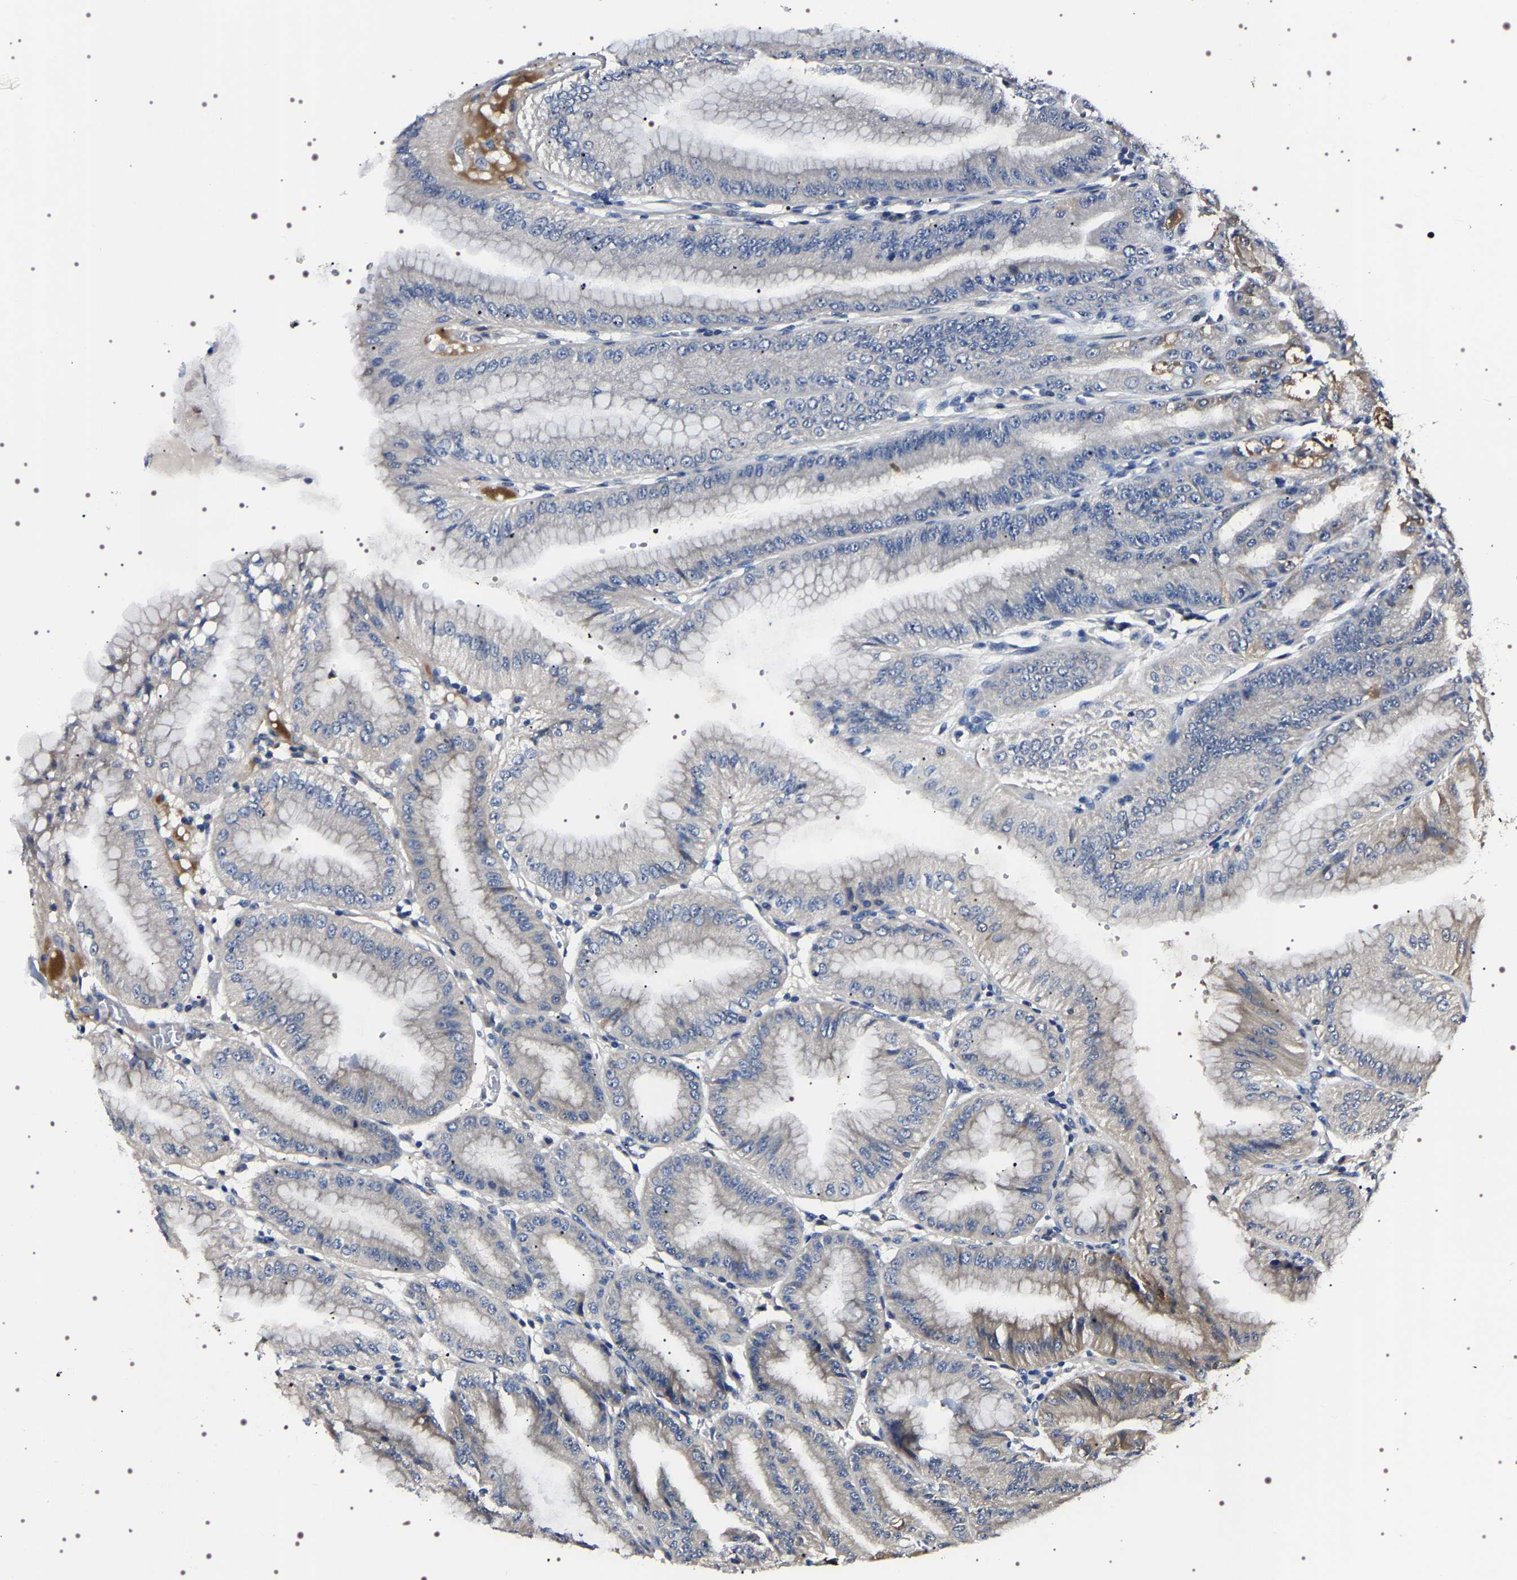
{"staining": {"intensity": "moderate", "quantity": "<25%", "location": "cytoplasmic/membranous"}, "tissue": "stomach", "cell_type": "Glandular cells", "image_type": "normal", "snomed": [{"axis": "morphology", "description": "Normal tissue, NOS"}, {"axis": "topography", "description": "Stomach, lower"}], "caption": "Stomach stained for a protein (brown) demonstrates moderate cytoplasmic/membranous positive staining in about <25% of glandular cells.", "gene": "TARBP1", "patient": {"sex": "male", "age": 71}}